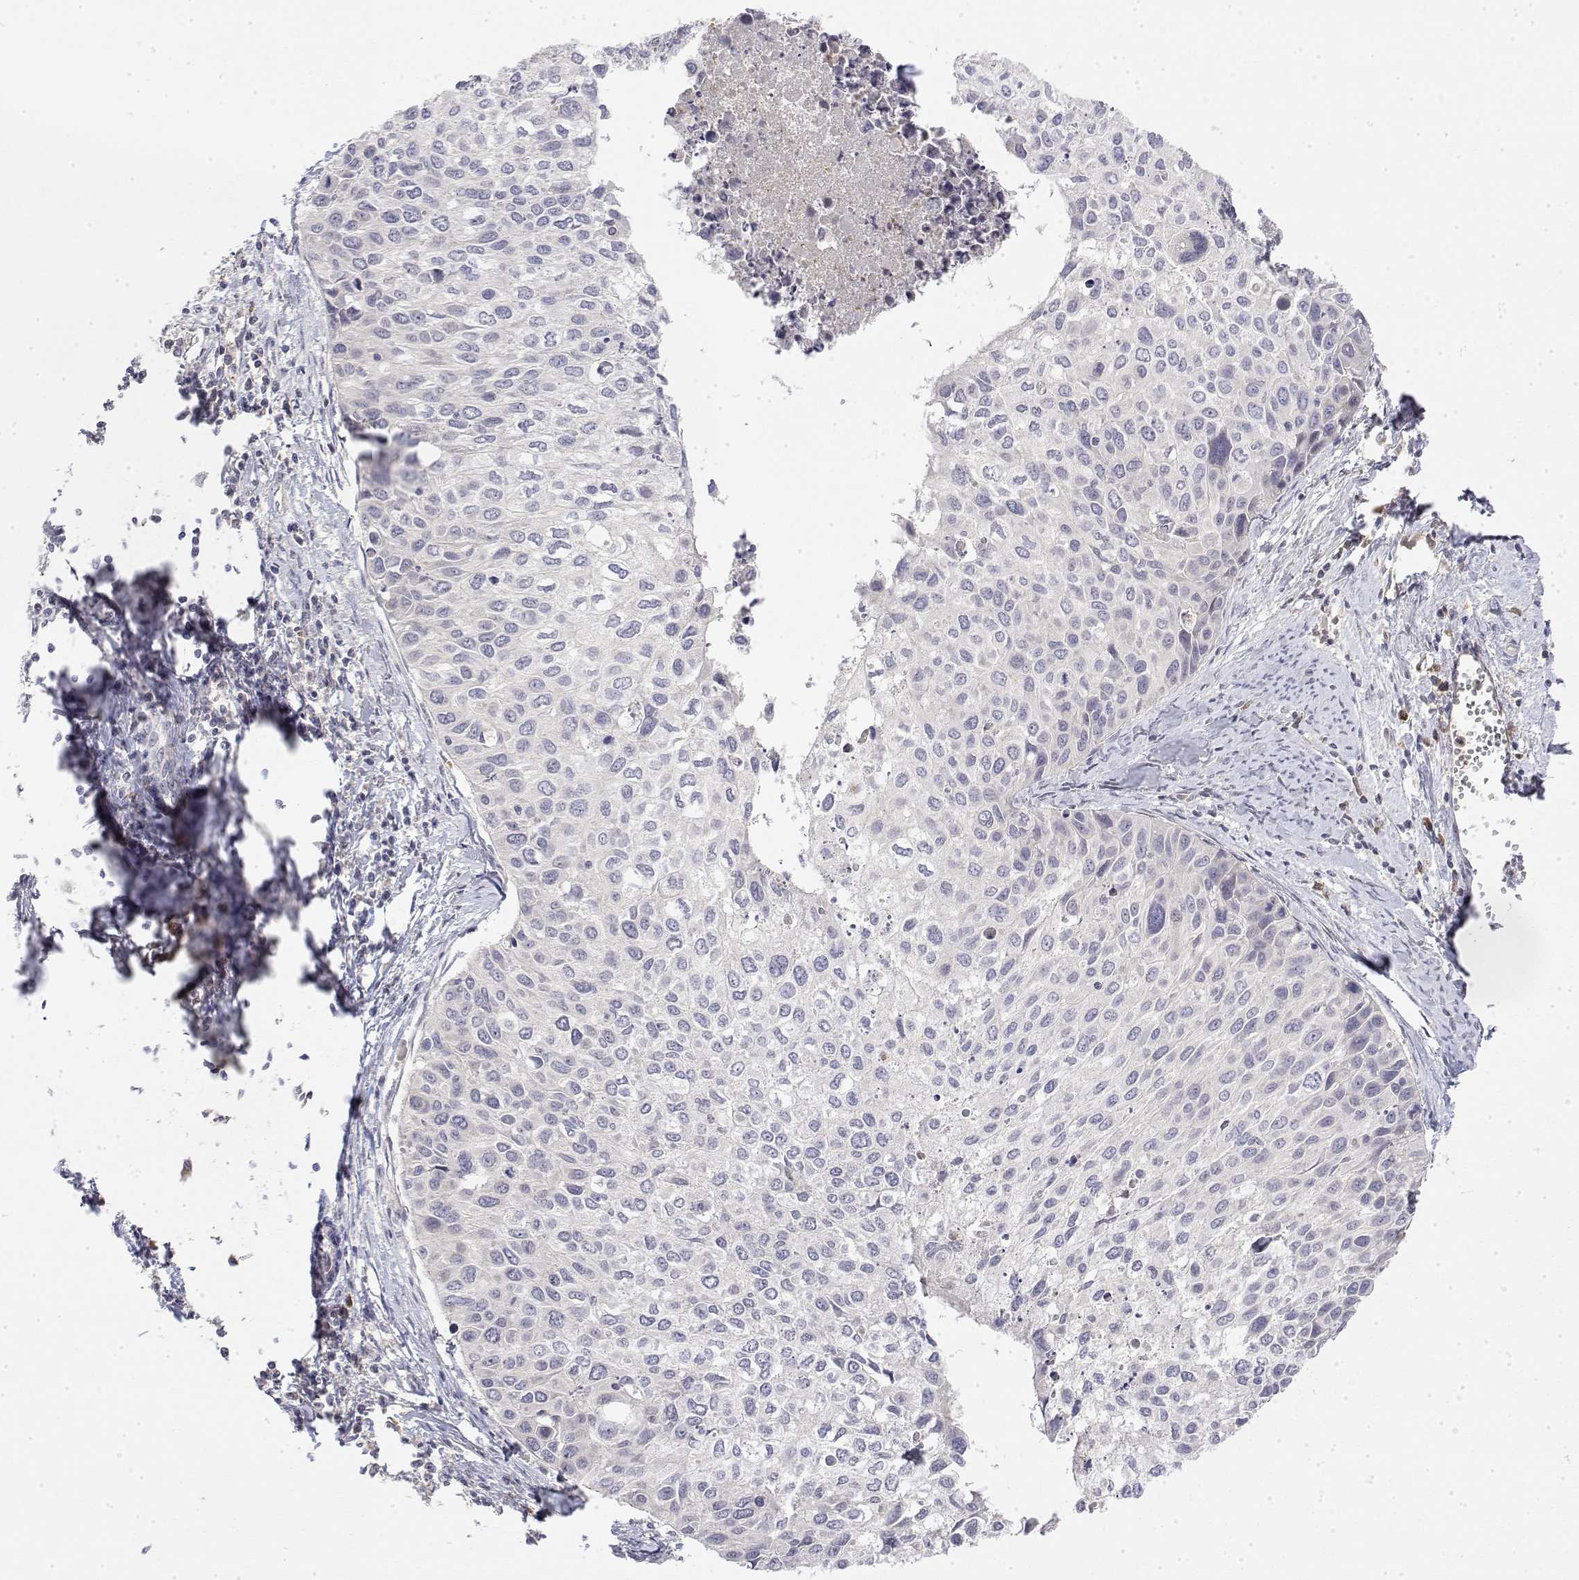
{"staining": {"intensity": "negative", "quantity": "none", "location": "none"}, "tissue": "cervical cancer", "cell_type": "Tumor cells", "image_type": "cancer", "snomed": [{"axis": "morphology", "description": "Squamous cell carcinoma, NOS"}, {"axis": "topography", "description": "Cervix"}], "caption": "This photomicrograph is of squamous cell carcinoma (cervical) stained with immunohistochemistry to label a protein in brown with the nuclei are counter-stained blue. There is no staining in tumor cells. Nuclei are stained in blue.", "gene": "IGFBP4", "patient": {"sex": "female", "age": 50}}